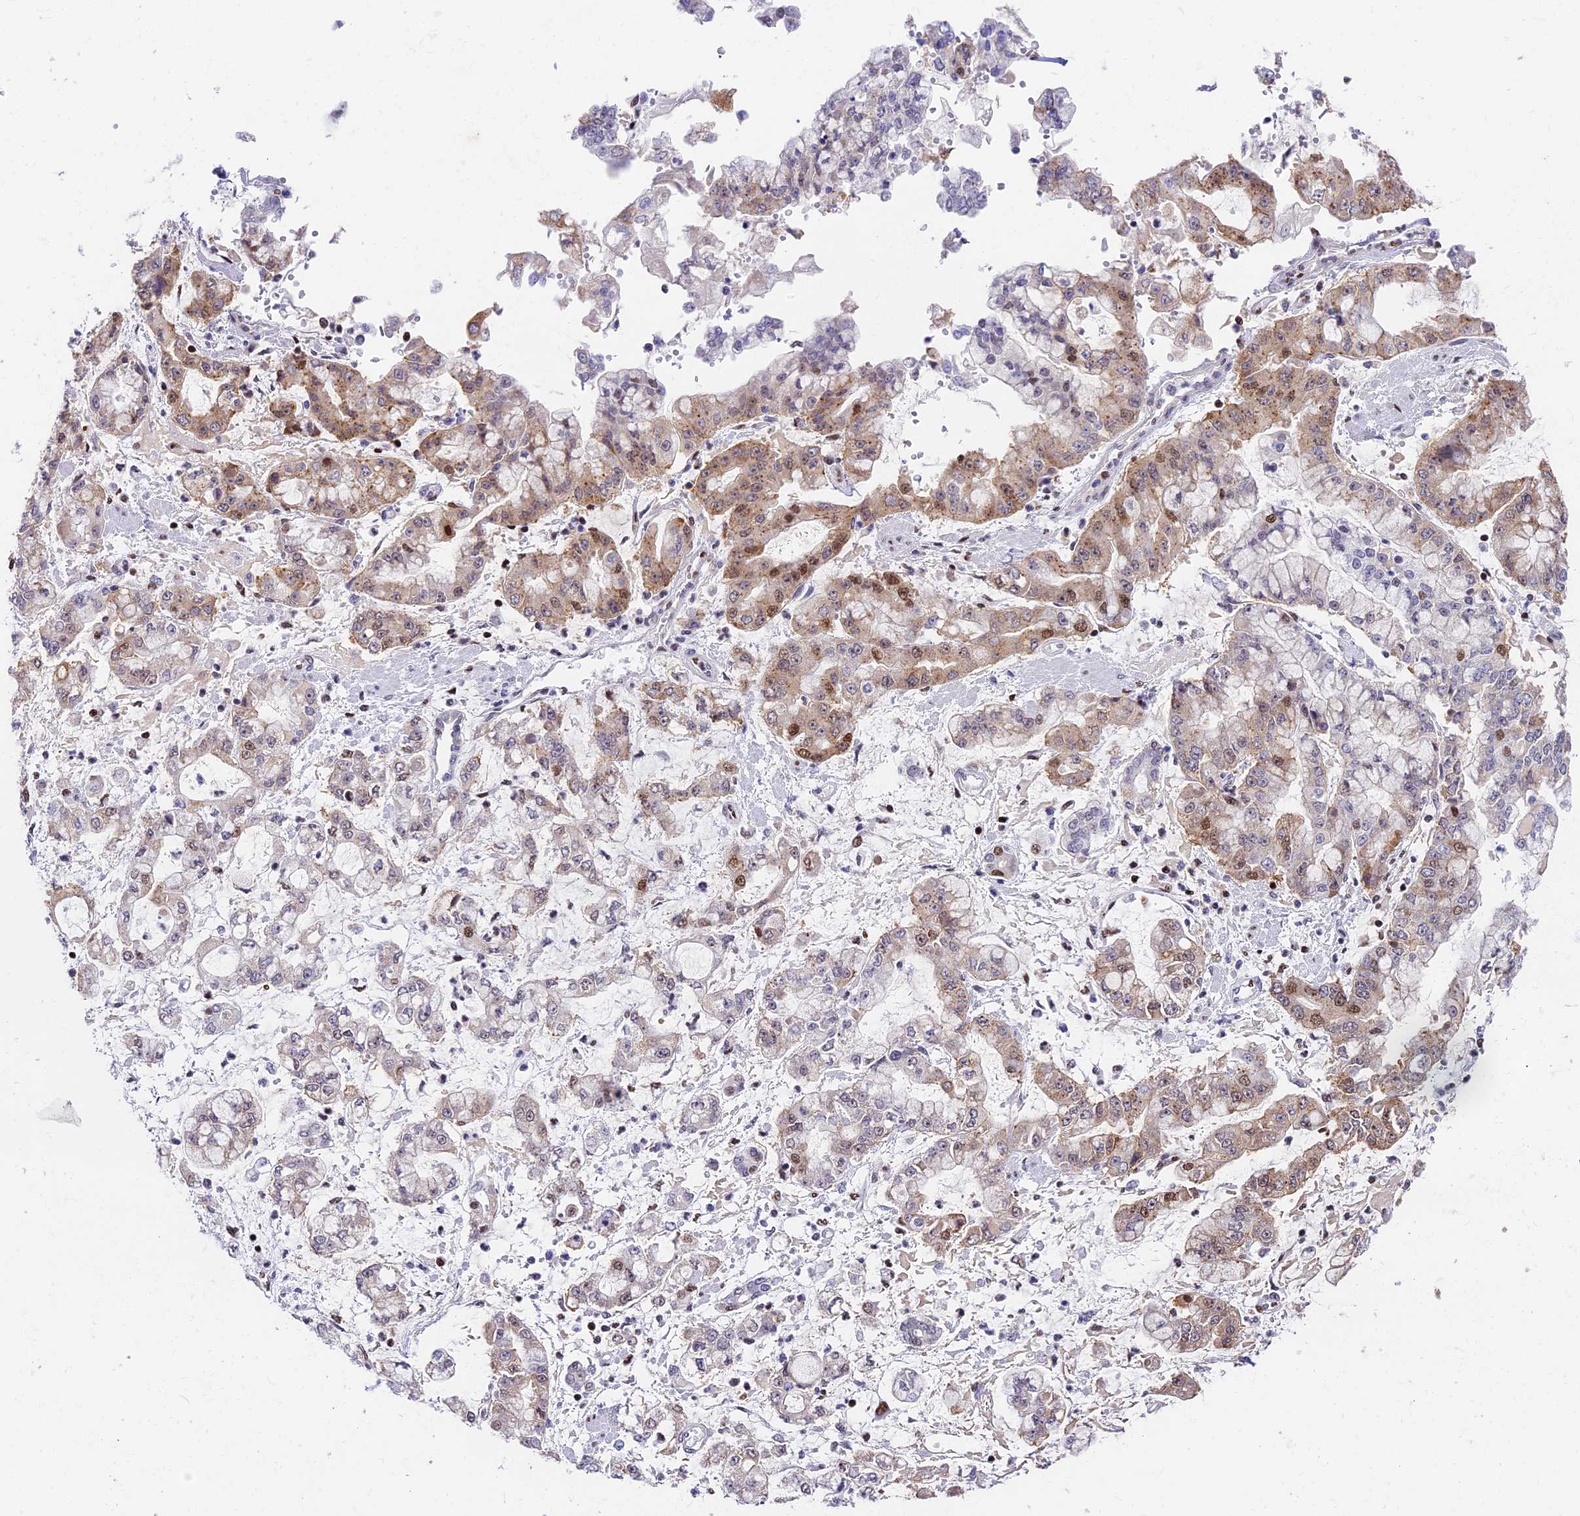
{"staining": {"intensity": "moderate", "quantity": "25%-75%", "location": "cytoplasmic/membranous,nuclear"}, "tissue": "stomach cancer", "cell_type": "Tumor cells", "image_type": "cancer", "snomed": [{"axis": "morphology", "description": "Adenocarcinoma, NOS"}, {"axis": "topography", "description": "Stomach"}], "caption": "A brown stain highlights moderate cytoplasmic/membranous and nuclear staining of a protein in adenocarcinoma (stomach) tumor cells.", "gene": "SBNO1", "patient": {"sex": "male", "age": 76}}